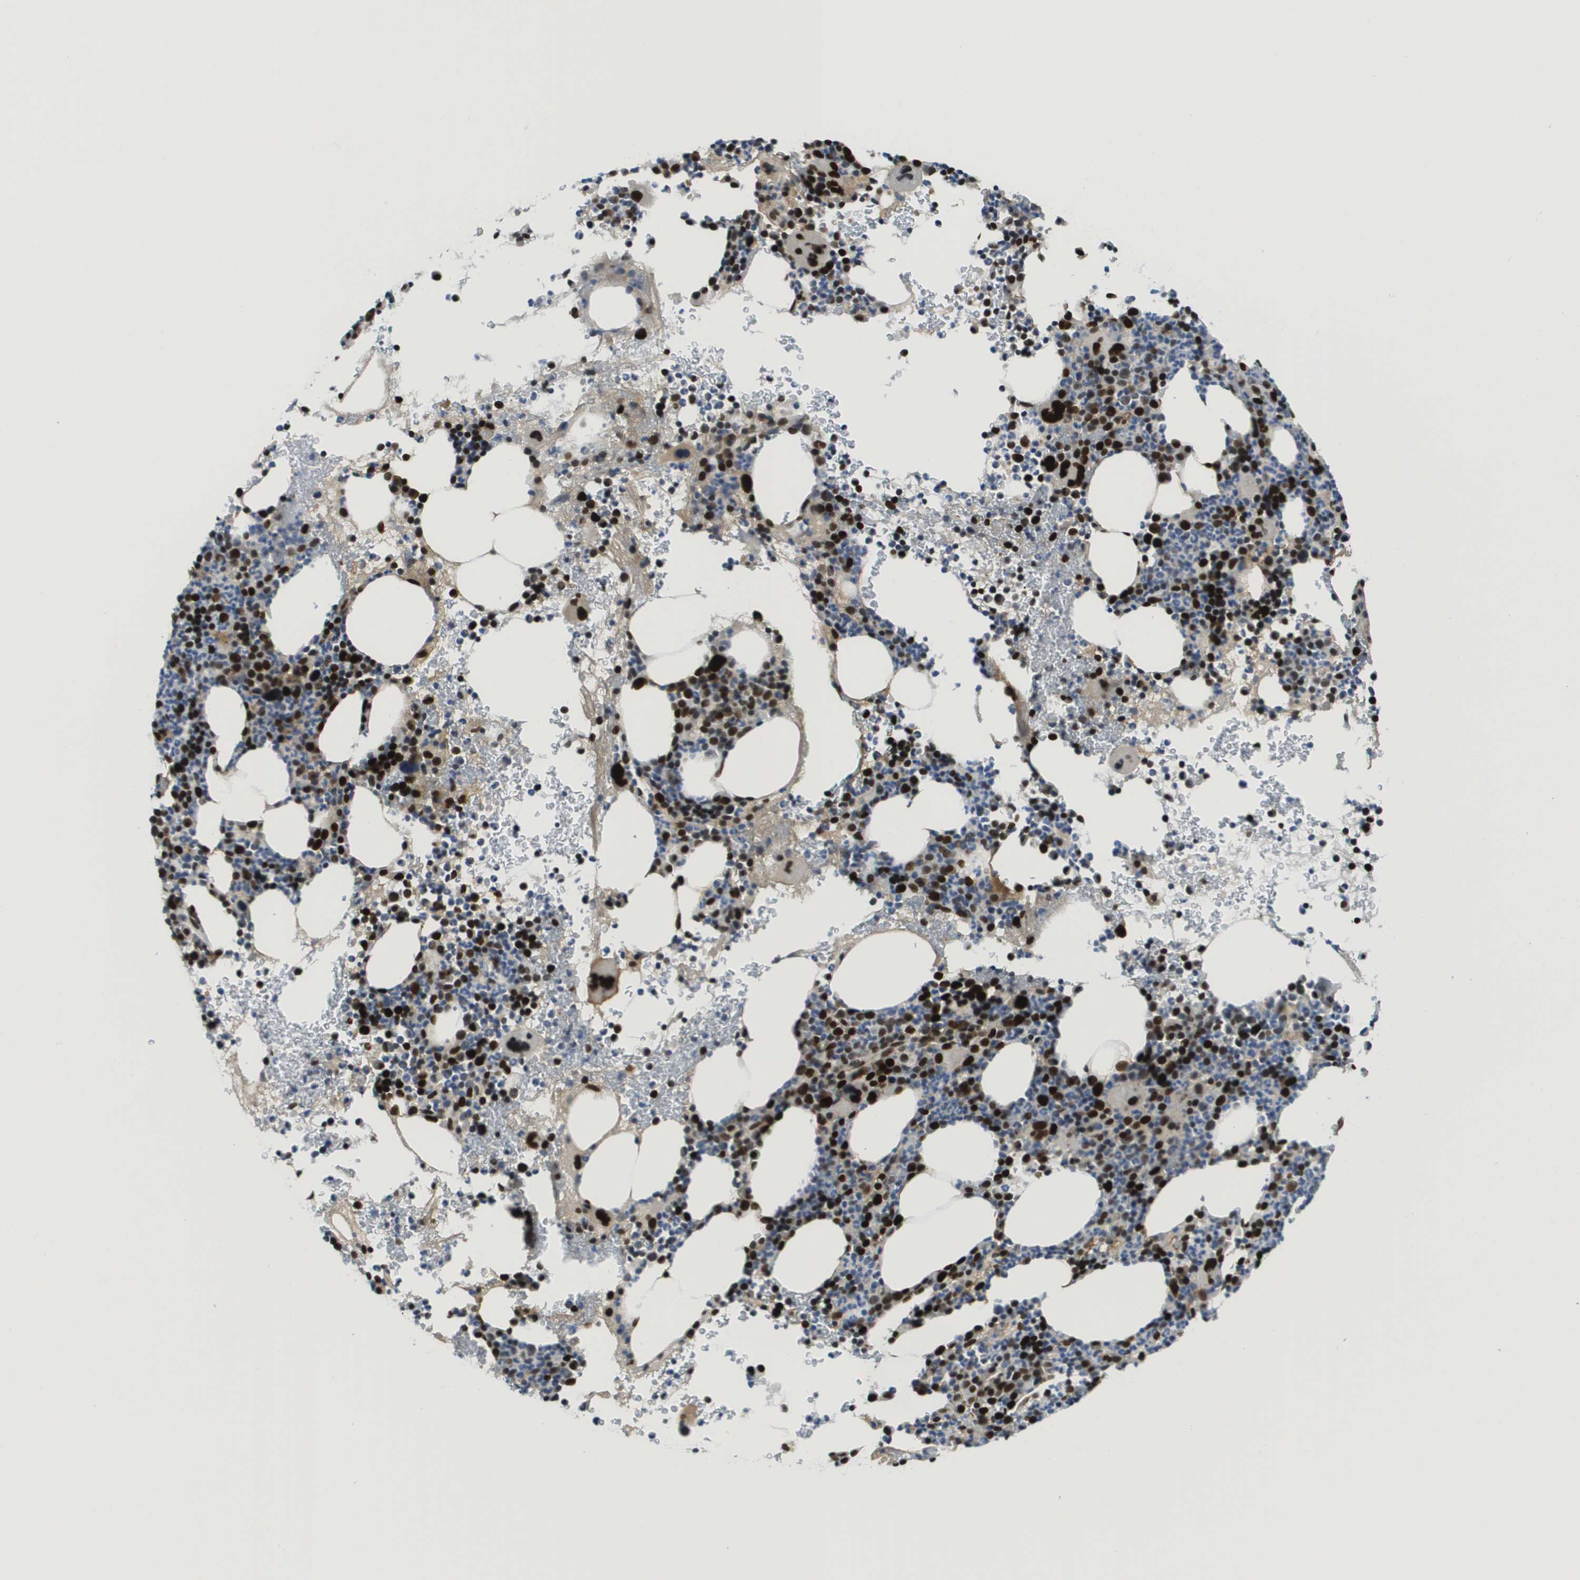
{"staining": {"intensity": "strong", "quantity": "25%-75%", "location": "nuclear"}, "tissue": "bone marrow", "cell_type": "Hematopoietic cells", "image_type": "normal", "snomed": [{"axis": "morphology", "description": "Normal tissue, NOS"}, {"axis": "morphology", "description": "Inflammation, NOS"}, {"axis": "topography", "description": "Bone marrow"}], "caption": "Approximately 25%-75% of hematopoietic cells in benign bone marrow display strong nuclear protein positivity as visualized by brown immunohistochemical staining.", "gene": "SMARCAD1", "patient": {"sex": "male", "age": 73}}